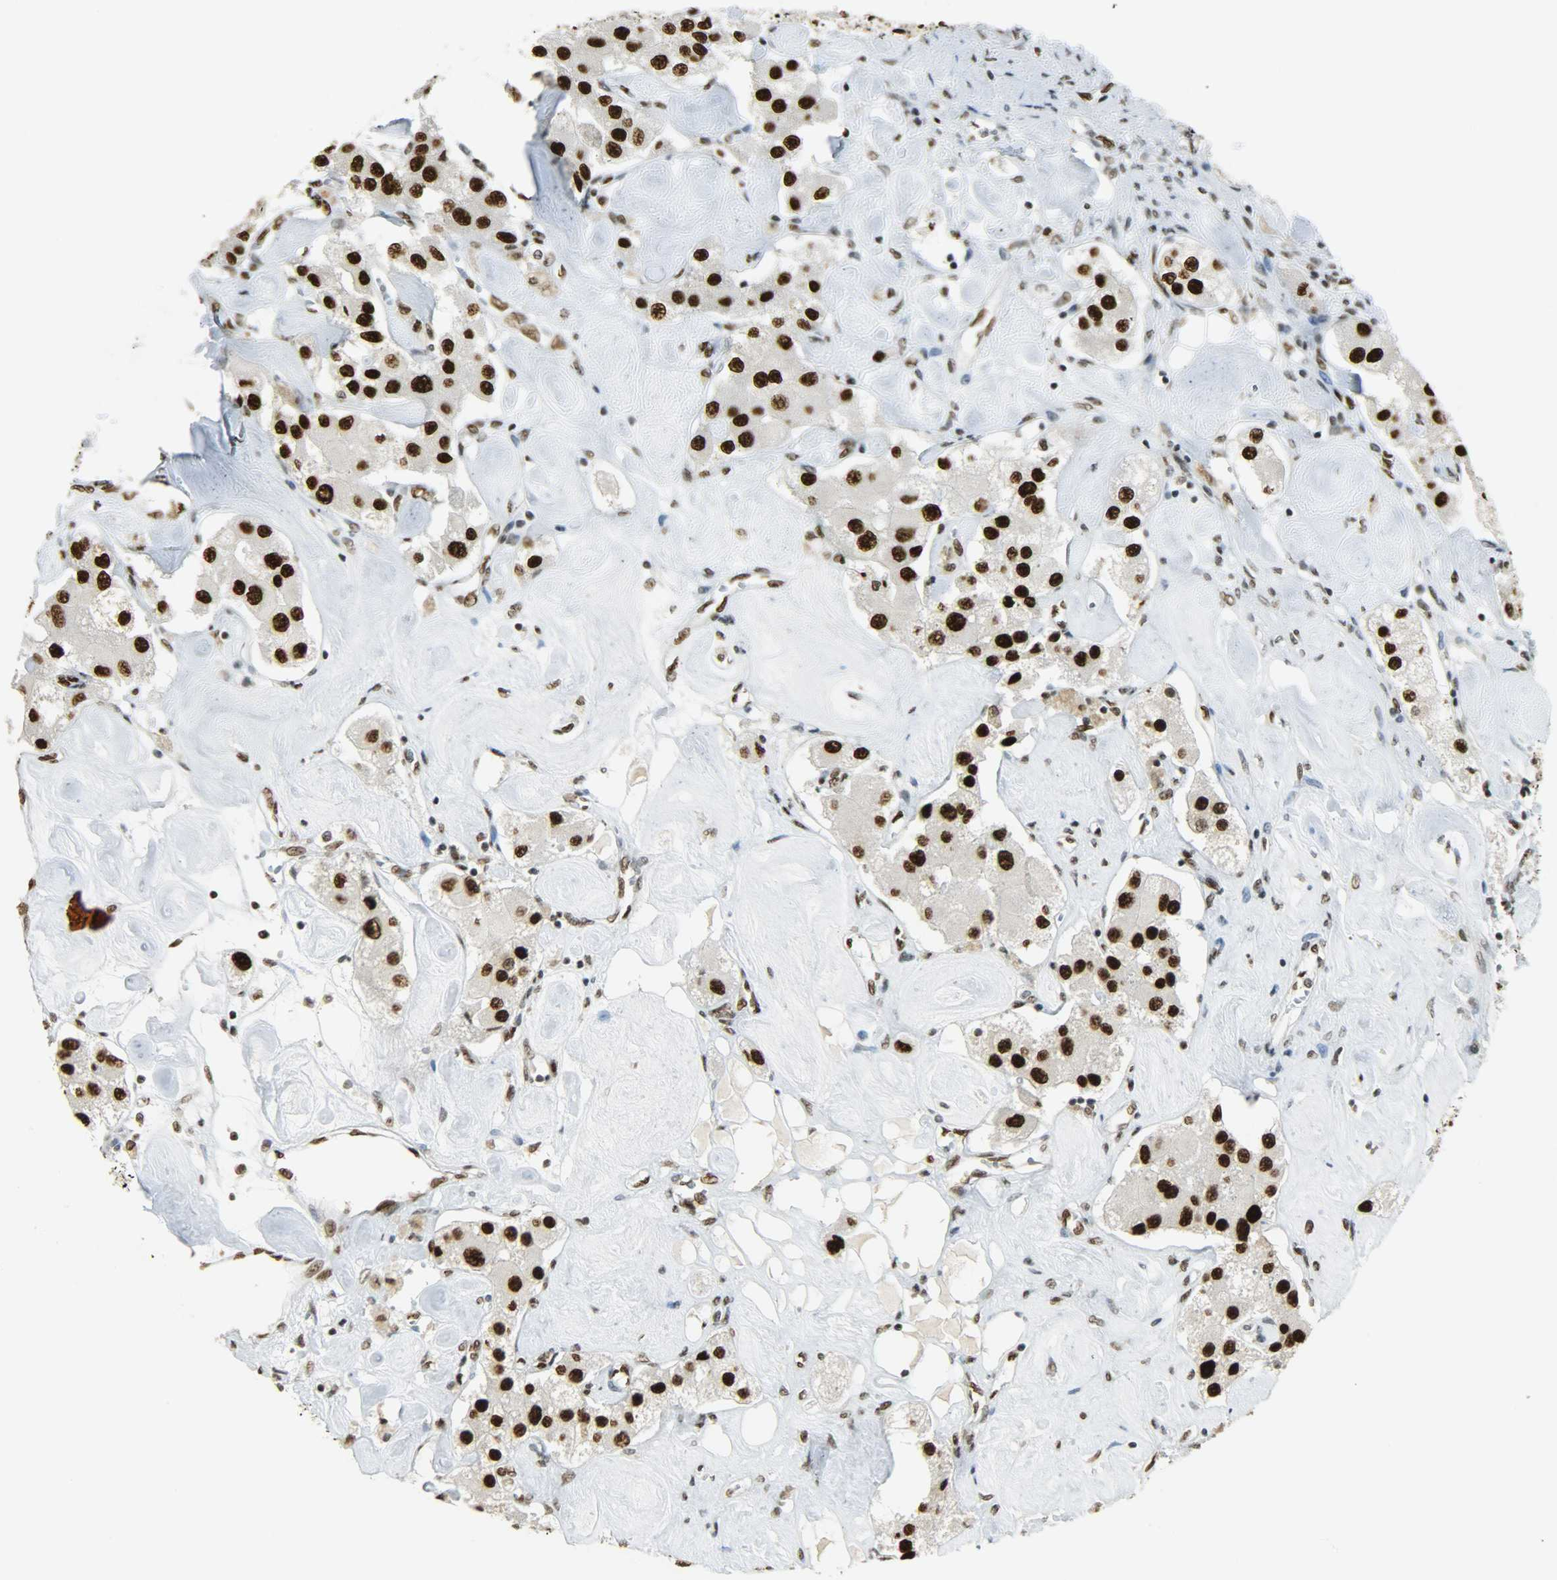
{"staining": {"intensity": "strong", "quantity": ">75%", "location": "nuclear"}, "tissue": "carcinoid", "cell_type": "Tumor cells", "image_type": "cancer", "snomed": [{"axis": "morphology", "description": "Carcinoid, malignant, NOS"}, {"axis": "topography", "description": "Pancreas"}], "caption": "Carcinoid (malignant) stained with DAB IHC displays high levels of strong nuclear positivity in about >75% of tumor cells. (IHC, brightfield microscopy, high magnification).", "gene": "MYEF2", "patient": {"sex": "male", "age": 41}}